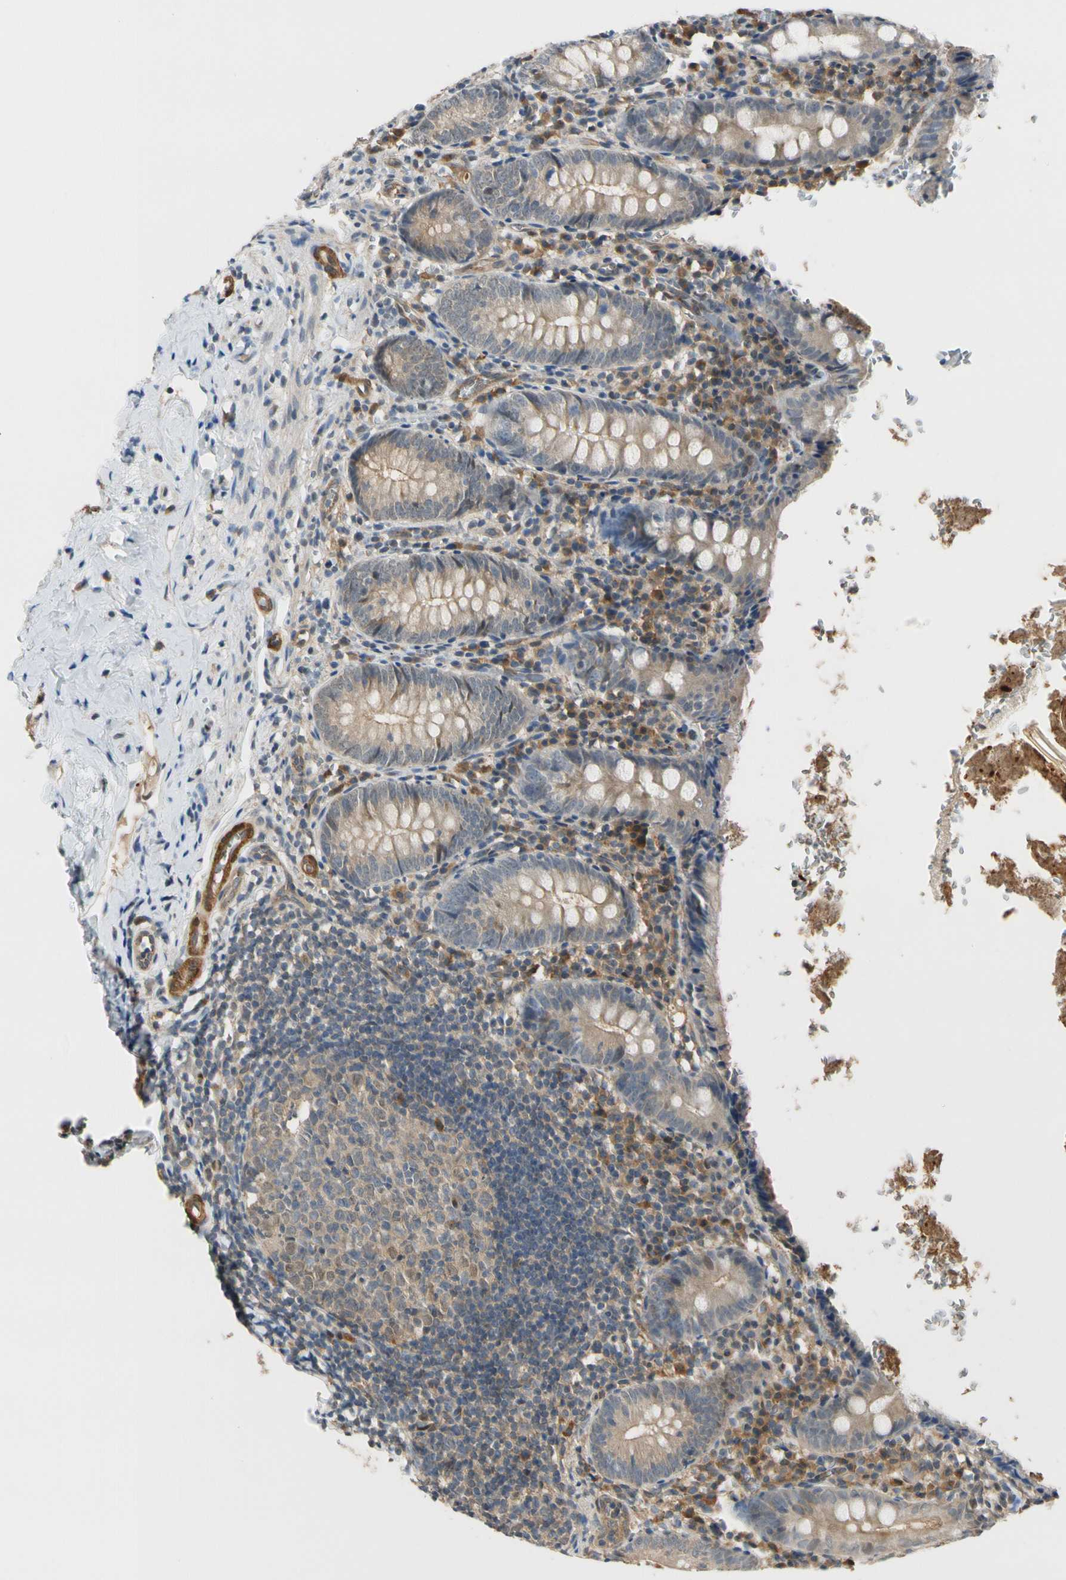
{"staining": {"intensity": "weak", "quantity": ">75%", "location": "cytoplasmic/membranous"}, "tissue": "appendix", "cell_type": "Glandular cells", "image_type": "normal", "snomed": [{"axis": "morphology", "description": "Normal tissue, NOS"}, {"axis": "topography", "description": "Appendix"}], "caption": "DAB immunohistochemical staining of benign human appendix demonstrates weak cytoplasmic/membranous protein staining in approximately >75% of glandular cells. The staining was performed using DAB (3,3'-diaminobenzidine), with brown indicating positive protein expression. Nuclei are stained blue with hematoxylin.", "gene": "RASGRF1", "patient": {"sex": "female", "age": 10}}